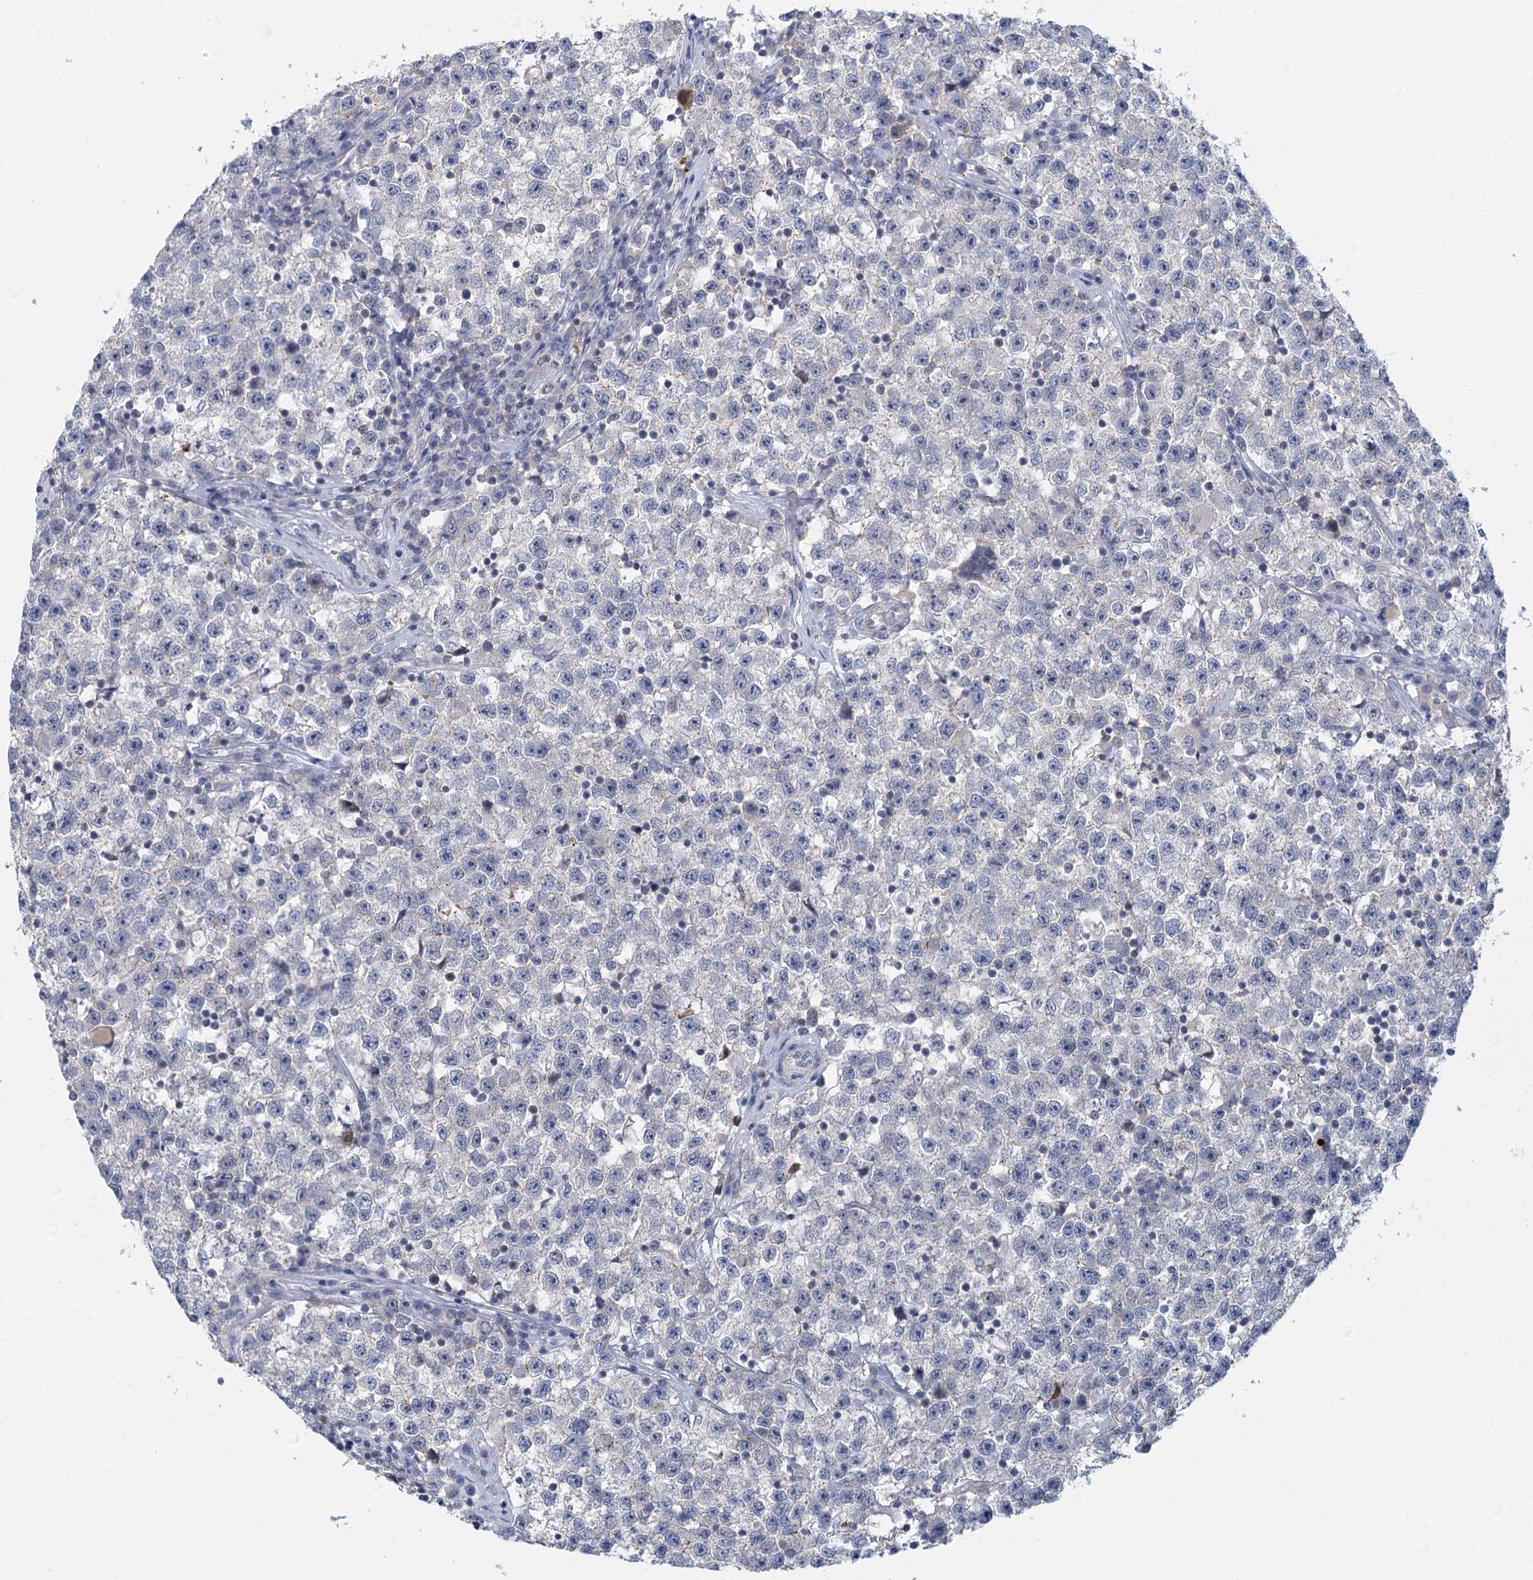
{"staining": {"intensity": "negative", "quantity": "none", "location": "none"}, "tissue": "testis cancer", "cell_type": "Tumor cells", "image_type": "cancer", "snomed": [{"axis": "morphology", "description": "Seminoma, NOS"}, {"axis": "topography", "description": "Testis"}], "caption": "Testis cancer (seminoma) was stained to show a protein in brown. There is no significant positivity in tumor cells. (Stains: DAB (3,3'-diaminobenzidine) immunohistochemistry with hematoxylin counter stain, Microscopy: brightfield microscopy at high magnification).", "gene": "GPATCH11", "patient": {"sex": "male", "age": 22}}